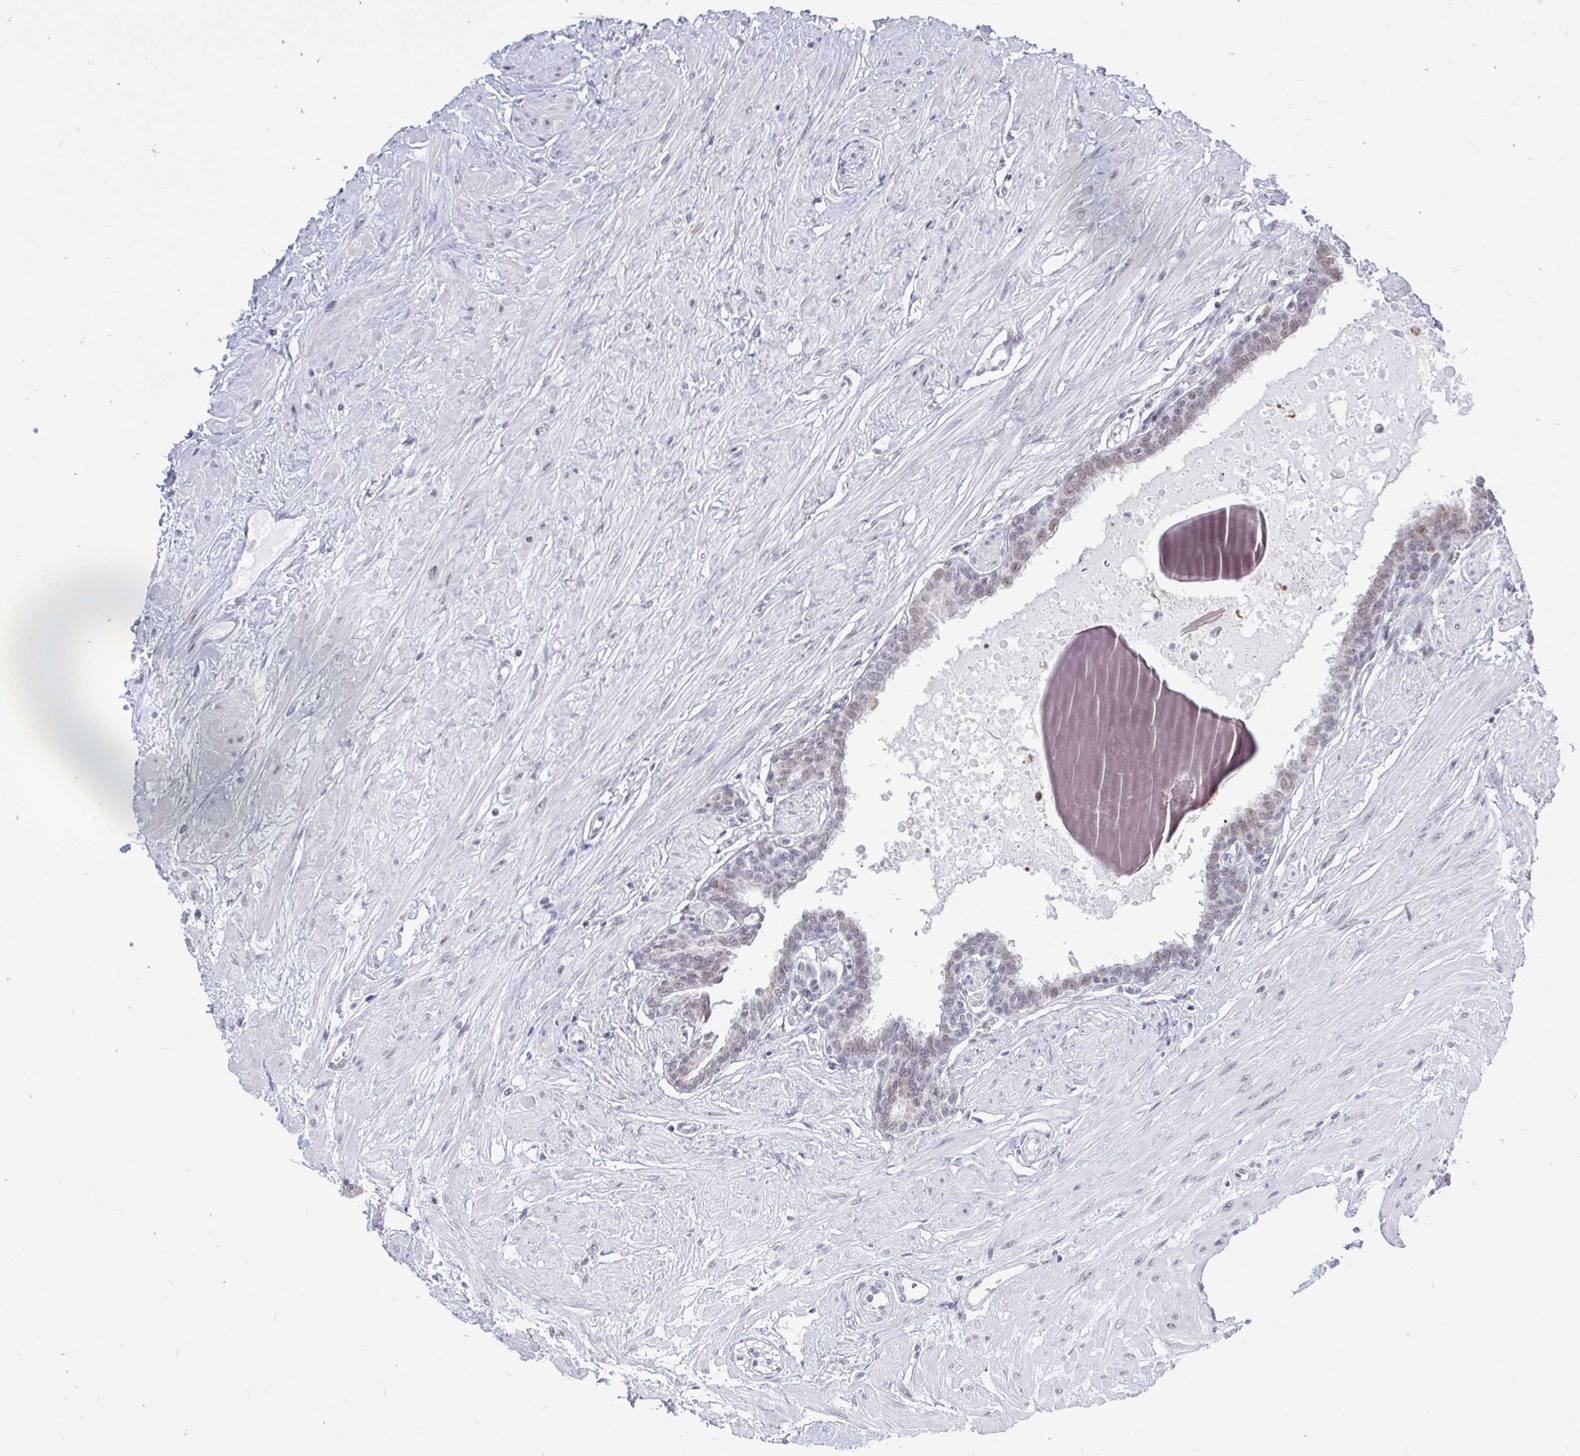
{"staining": {"intensity": "moderate", "quantity": "25%-75%", "location": "nuclear"}, "tissue": "seminal vesicle", "cell_type": "Glandular cells", "image_type": "normal", "snomed": [{"axis": "morphology", "description": "Normal tissue, NOS"}, {"axis": "topography", "description": "Prostate"}, {"axis": "topography", "description": "Seminal veicle"}], "caption": "IHC staining of unremarkable seminal vesicle, which displays medium levels of moderate nuclear expression in about 25%-75% of glandular cells indicating moderate nuclear protein expression. The staining was performed using DAB (brown) for protein detection and nuclei were counterstained in hematoxylin (blue).", "gene": "TRIP12", "patient": {"sex": "male", "age": 60}}